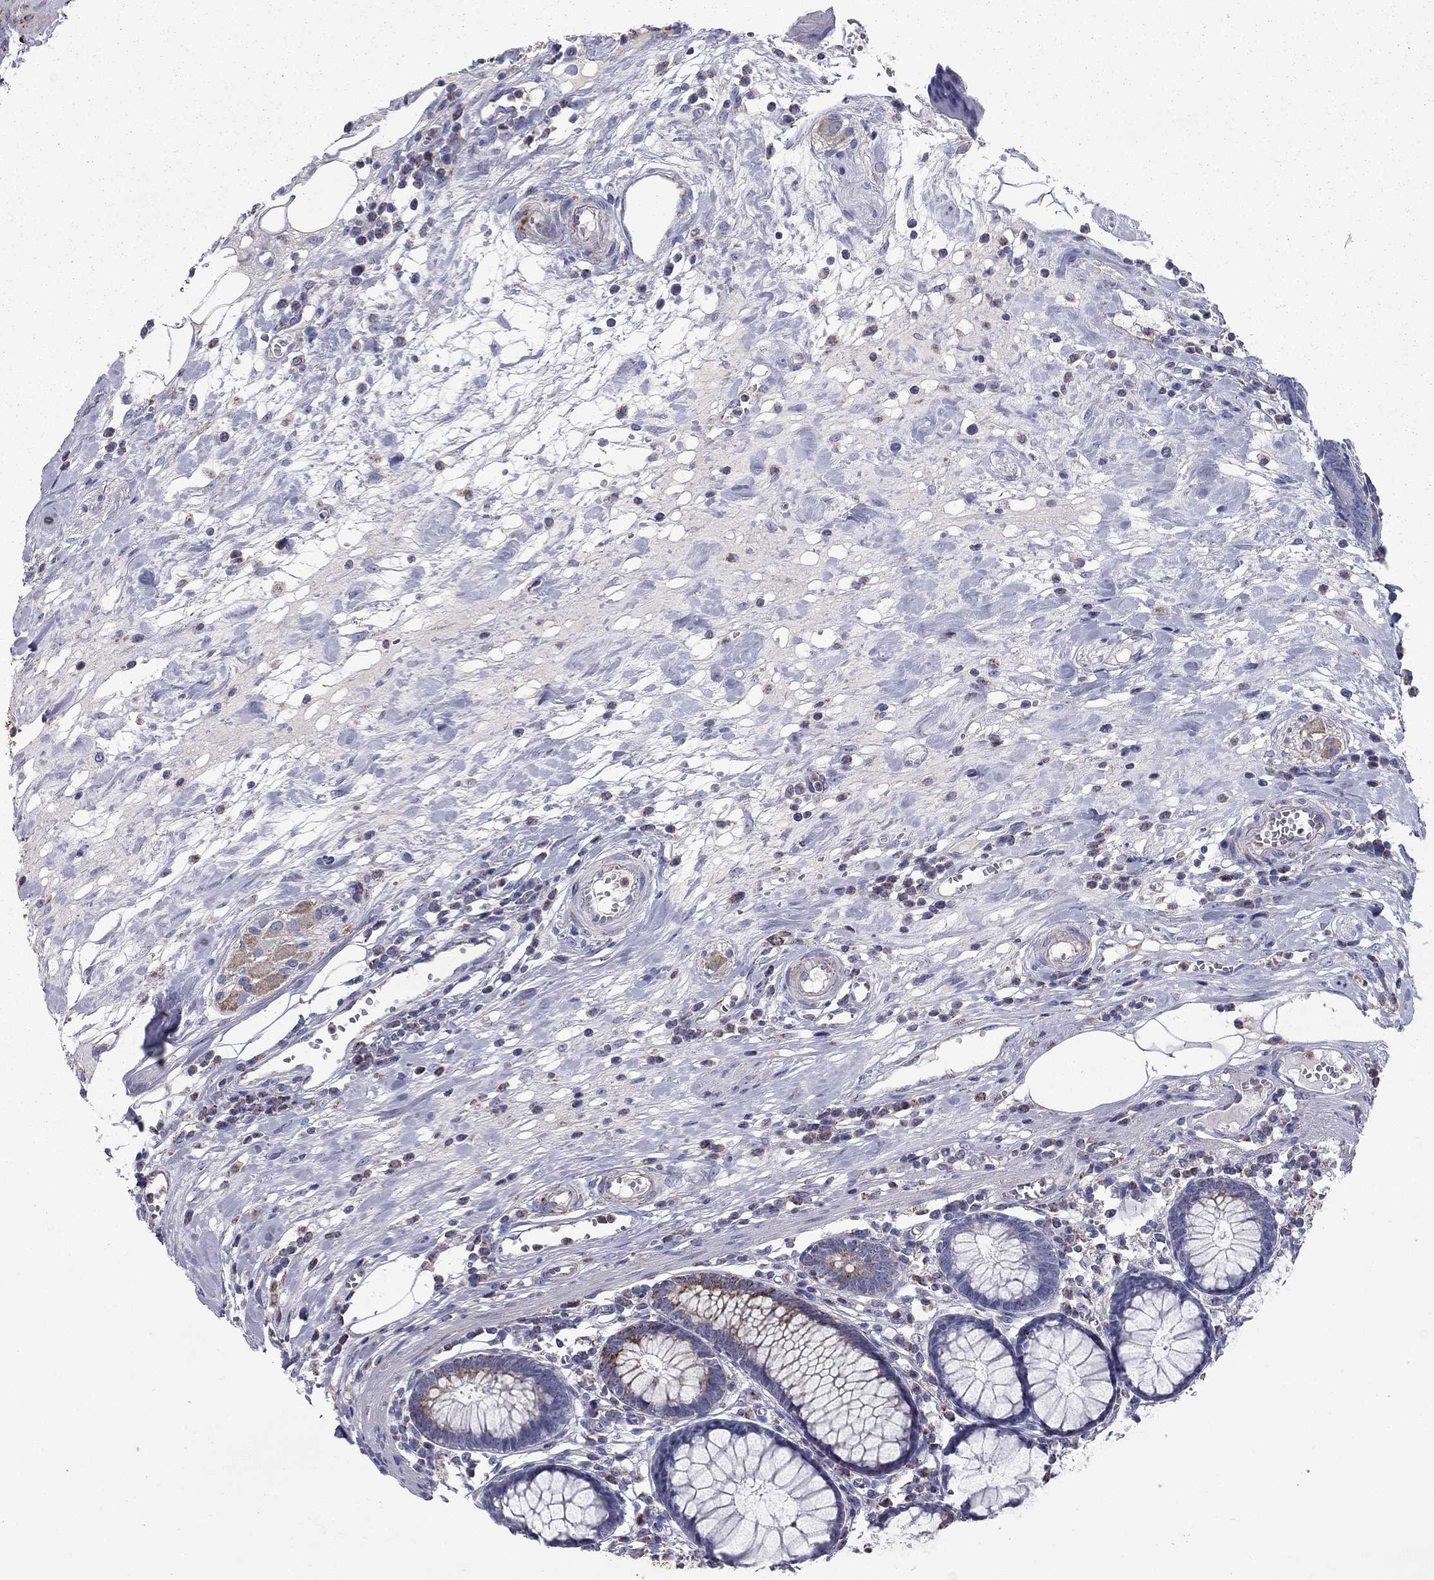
{"staining": {"intensity": "negative", "quantity": "none", "location": "none"}, "tissue": "colon", "cell_type": "Endothelial cells", "image_type": "normal", "snomed": [{"axis": "morphology", "description": "Normal tissue, NOS"}, {"axis": "topography", "description": "Colon"}], "caption": "The IHC photomicrograph has no significant staining in endothelial cells of colon.", "gene": "NDUFA4L2", "patient": {"sex": "male", "age": 65}}